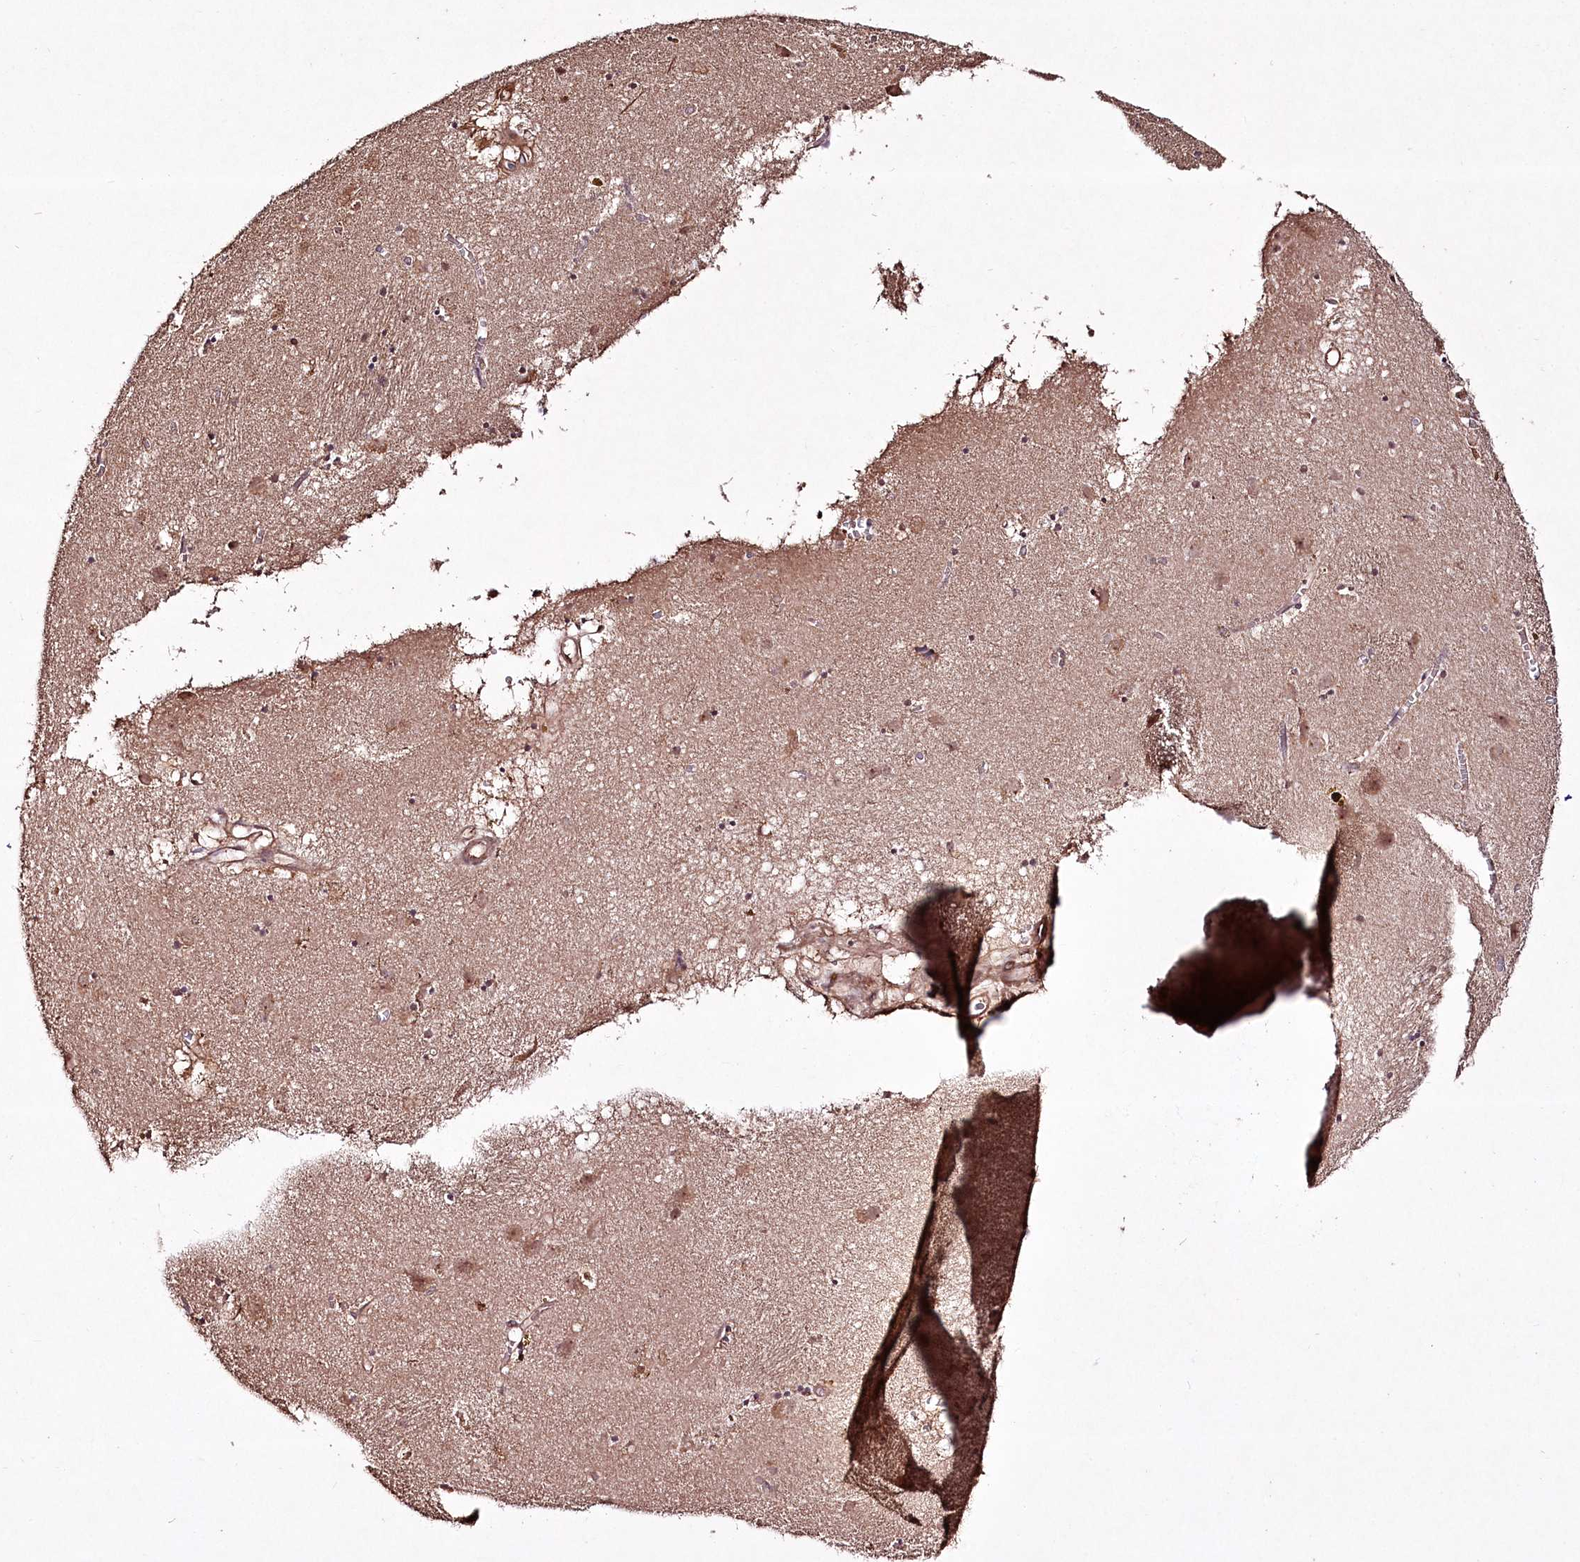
{"staining": {"intensity": "weak", "quantity": "<25%", "location": "nuclear"}, "tissue": "caudate", "cell_type": "Glial cells", "image_type": "normal", "snomed": [{"axis": "morphology", "description": "Normal tissue, NOS"}, {"axis": "topography", "description": "Lateral ventricle wall"}], "caption": "An IHC photomicrograph of normal caudate is shown. There is no staining in glial cells of caudate.", "gene": "CCDC59", "patient": {"sex": "male", "age": 70}}